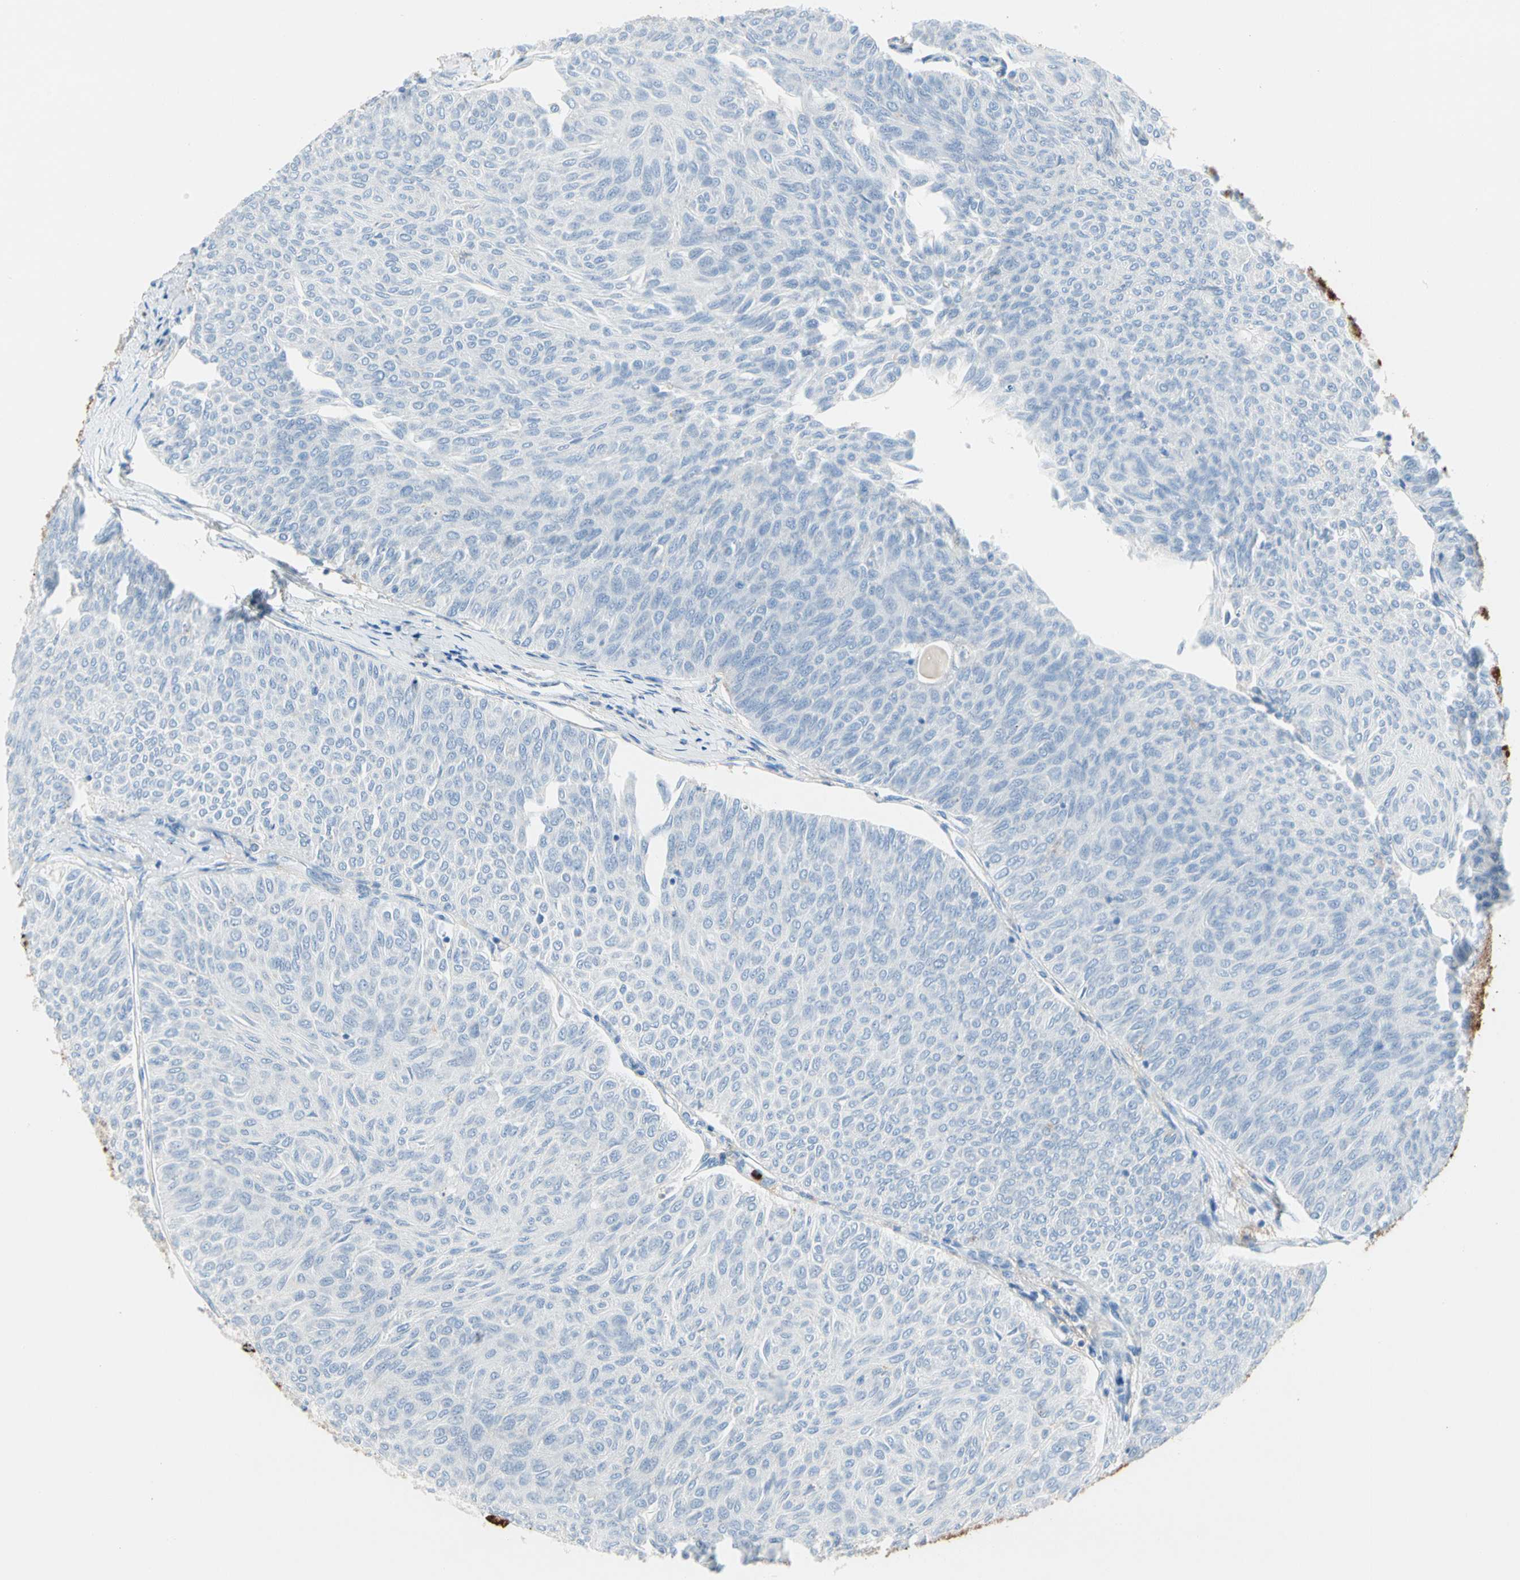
{"staining": {"intensity": "negative", "quantity": "none", "location": "none"}, "tissue": "urothelial cancer", "cell_type": "Tumor cells", "image_type": "cancer", "snomed": [{"axis": "morphology", "description": "Urothelial carcinoma, Low grade"}, {"axis": "topography", "description": "Urinary bladder"}], "caption": "Immunohistochemical staining of human low-grade urothelial carcinoma exhibits no significant positivity in tumor cells. The staining was performed using DAB (3,3'-diaminobenzidine) to visualize the protein expression in brown, while the nuclei were stained in blue with hematoxylin (Magnification: 20x).", "gene": "CLEC4A", "patient": {"sex": "male", "age": 78}}